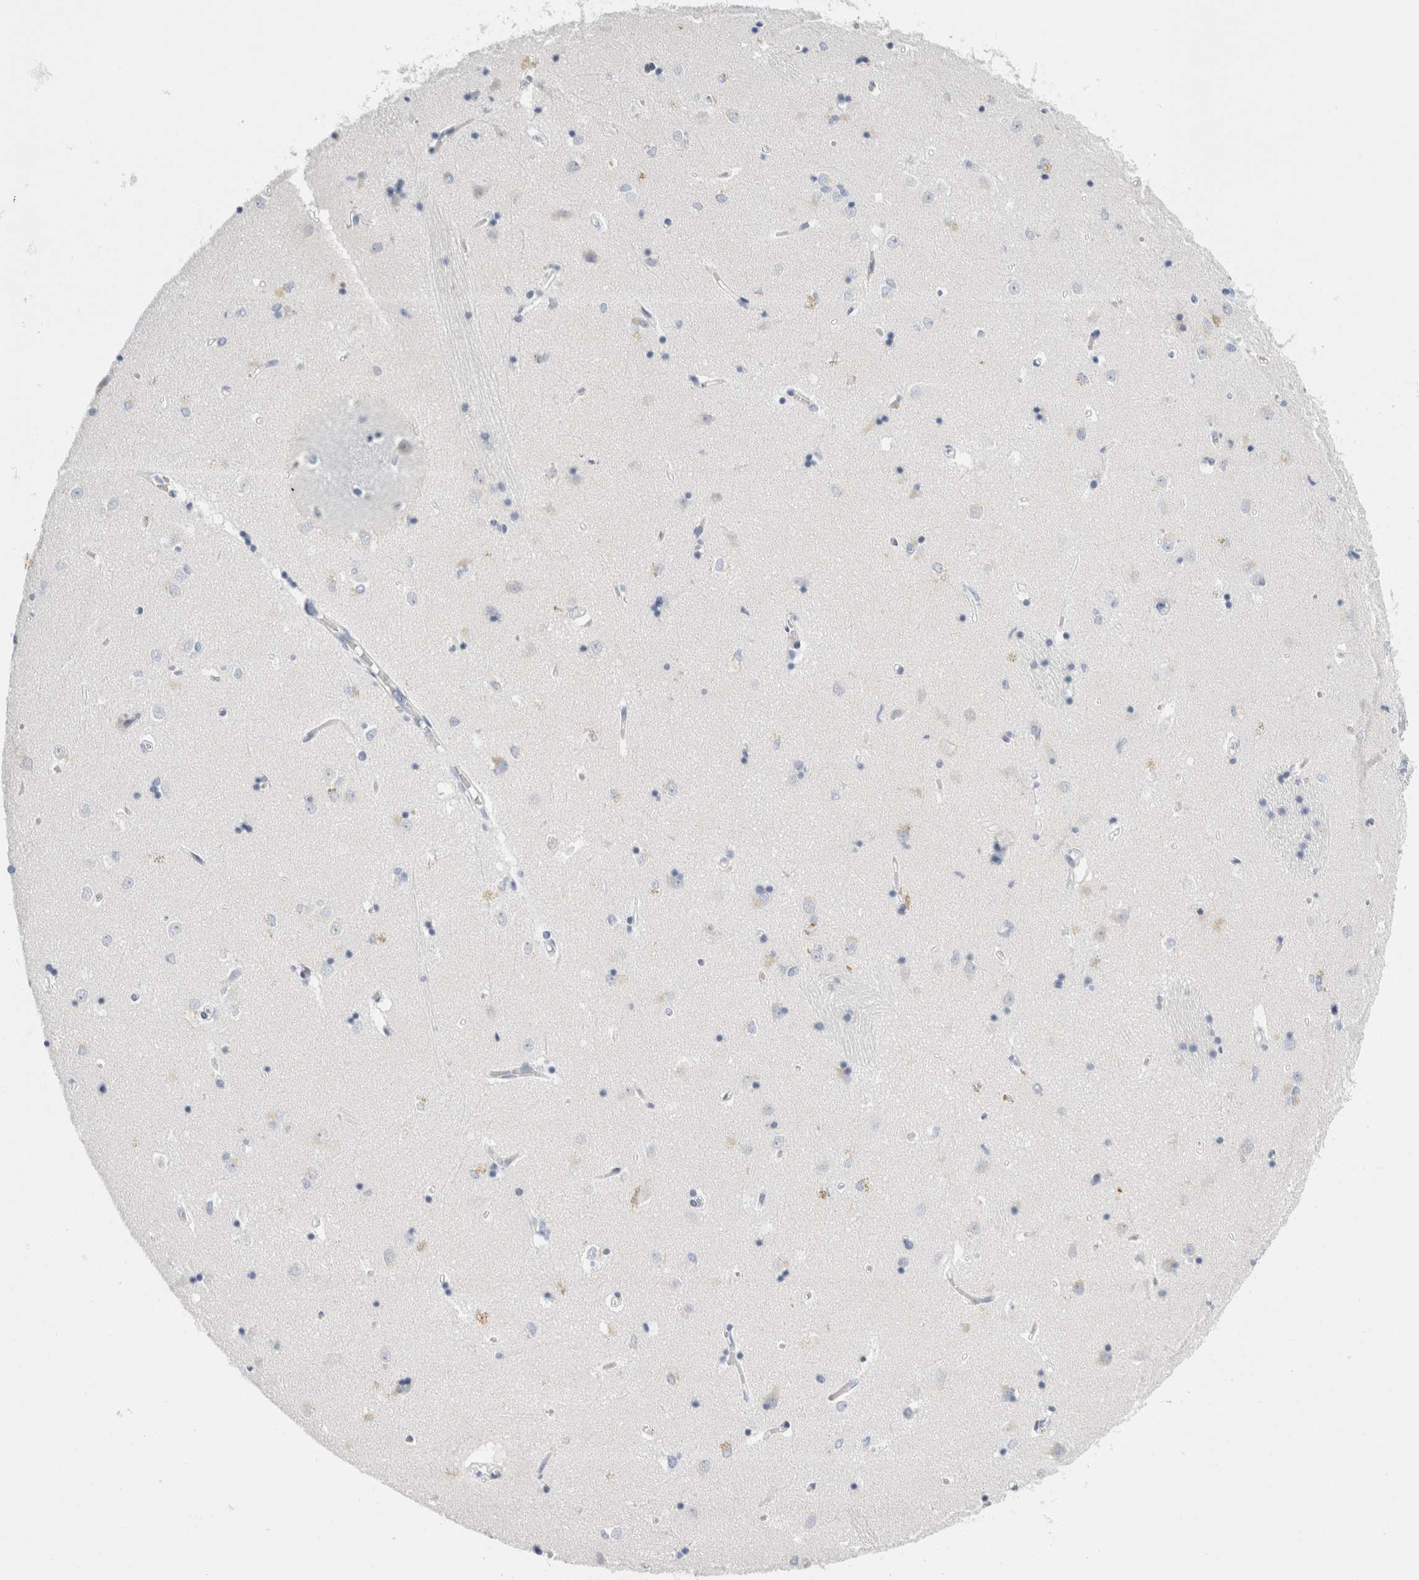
{"staining": {"intensity": "negative", "quantity": "none", "location": "none"}, "tissue": "caudate", "cell_type": "Glial cells", "image_type": "normal", "snomed": [{"axis": "morphology", "description": "Normal tissue, NOS"}, {"axis": "topography", "description": "Lateral ventricle wall"}], "caption": "Protein analysis of normal caudate reveals no significant positivity in glial cells.", "gene": "ARG1", "patient": {"sex": "male", "age": 45}}